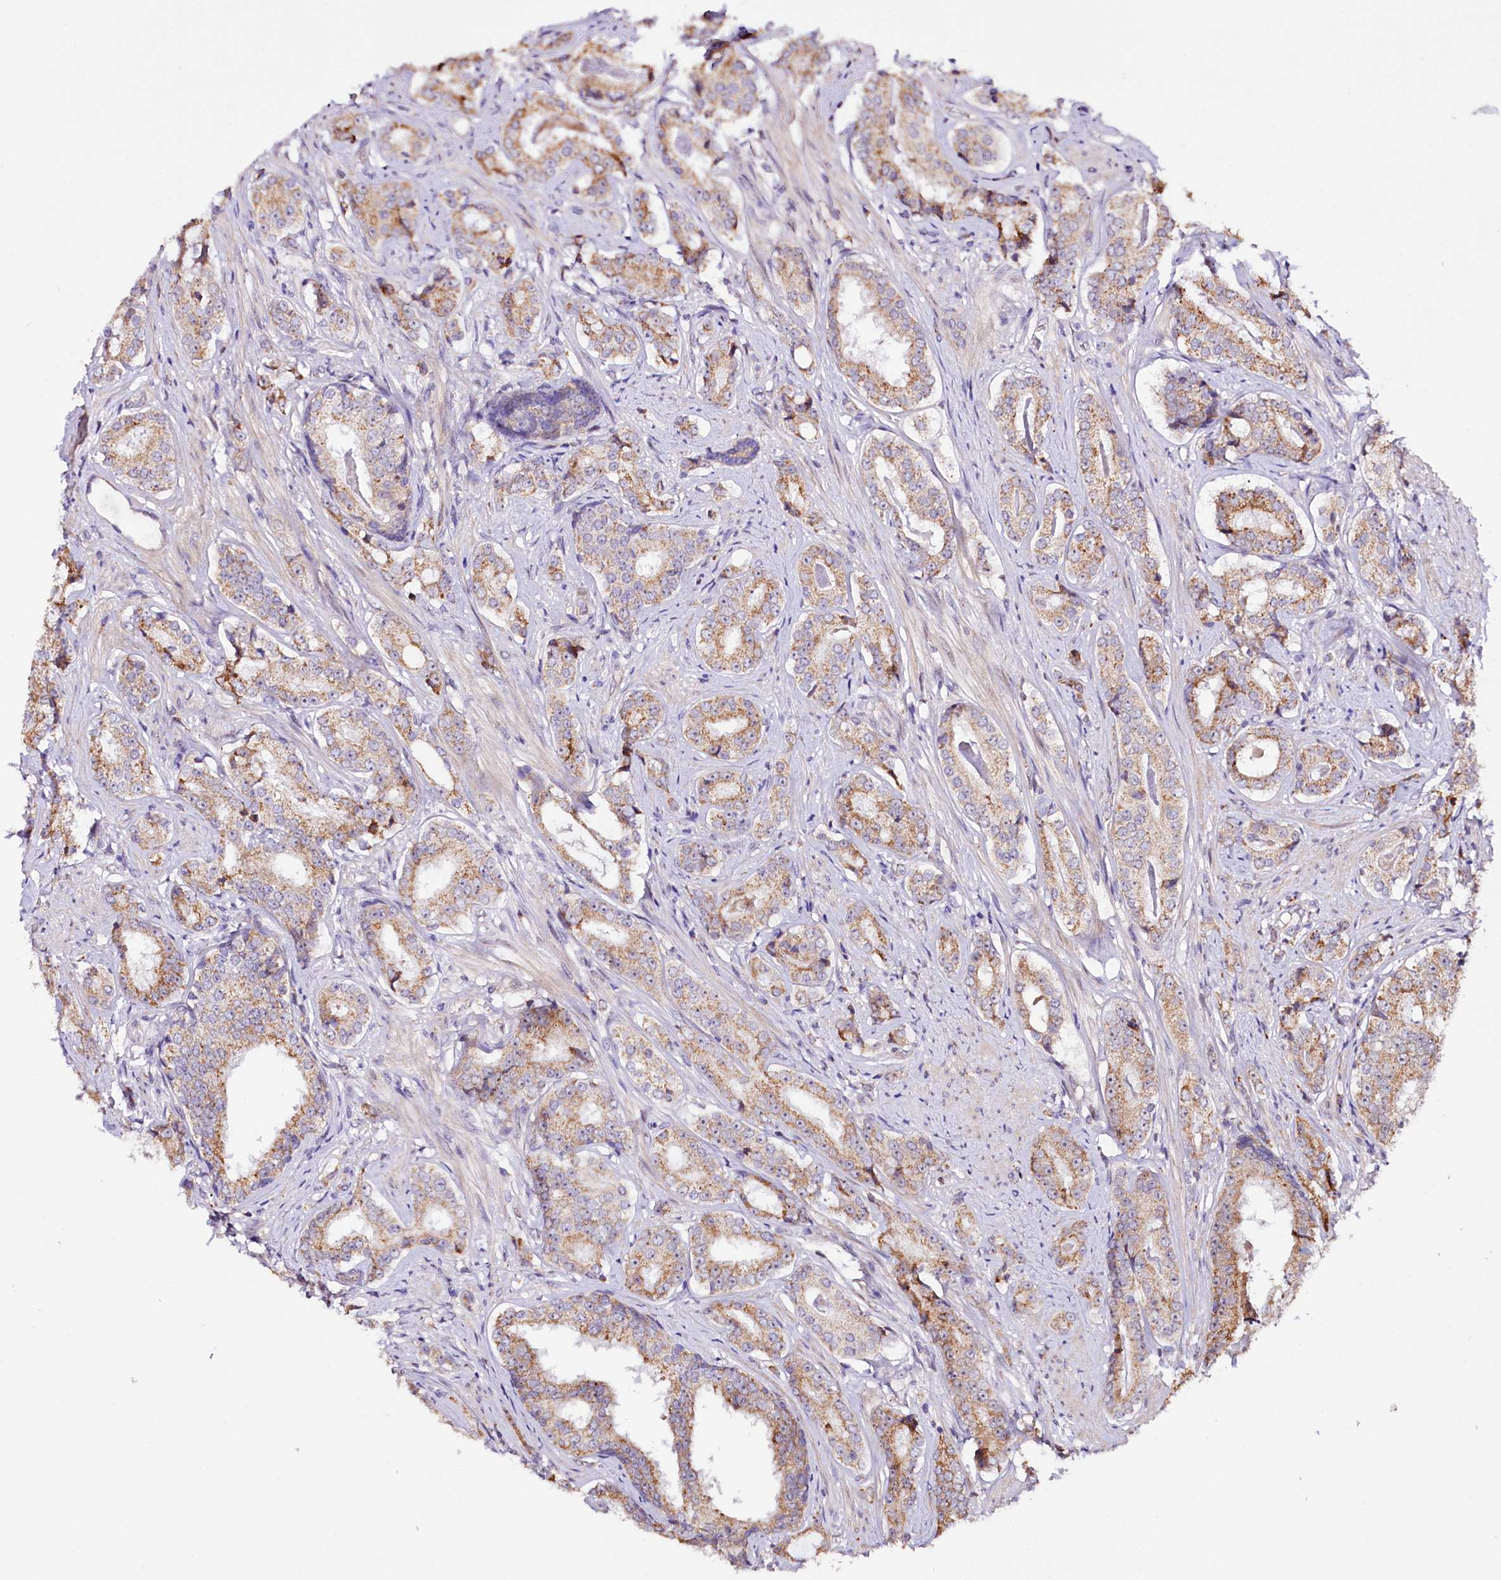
{"staining": {"intensity": "moderate", "quantity": "25%-75%", "location": "cytoplasmic/membranous"}, "tissue": "prostate cancer", "cell_type": "Tumor cells", "image_type": "cancer", "snomed": [{"axis": "morphology", "description": "Adenocarcinoma, High grade"}, {"axis": "topography", "description": "Prostate"}], "caption": "Prostate high-grade adenocarcinoma tissue displays moderate cytoplasmic/membranous staining in about 25%-75% of tumor cells", "gene": "ST7", "patient": {"sex": "male", "age": 58}}